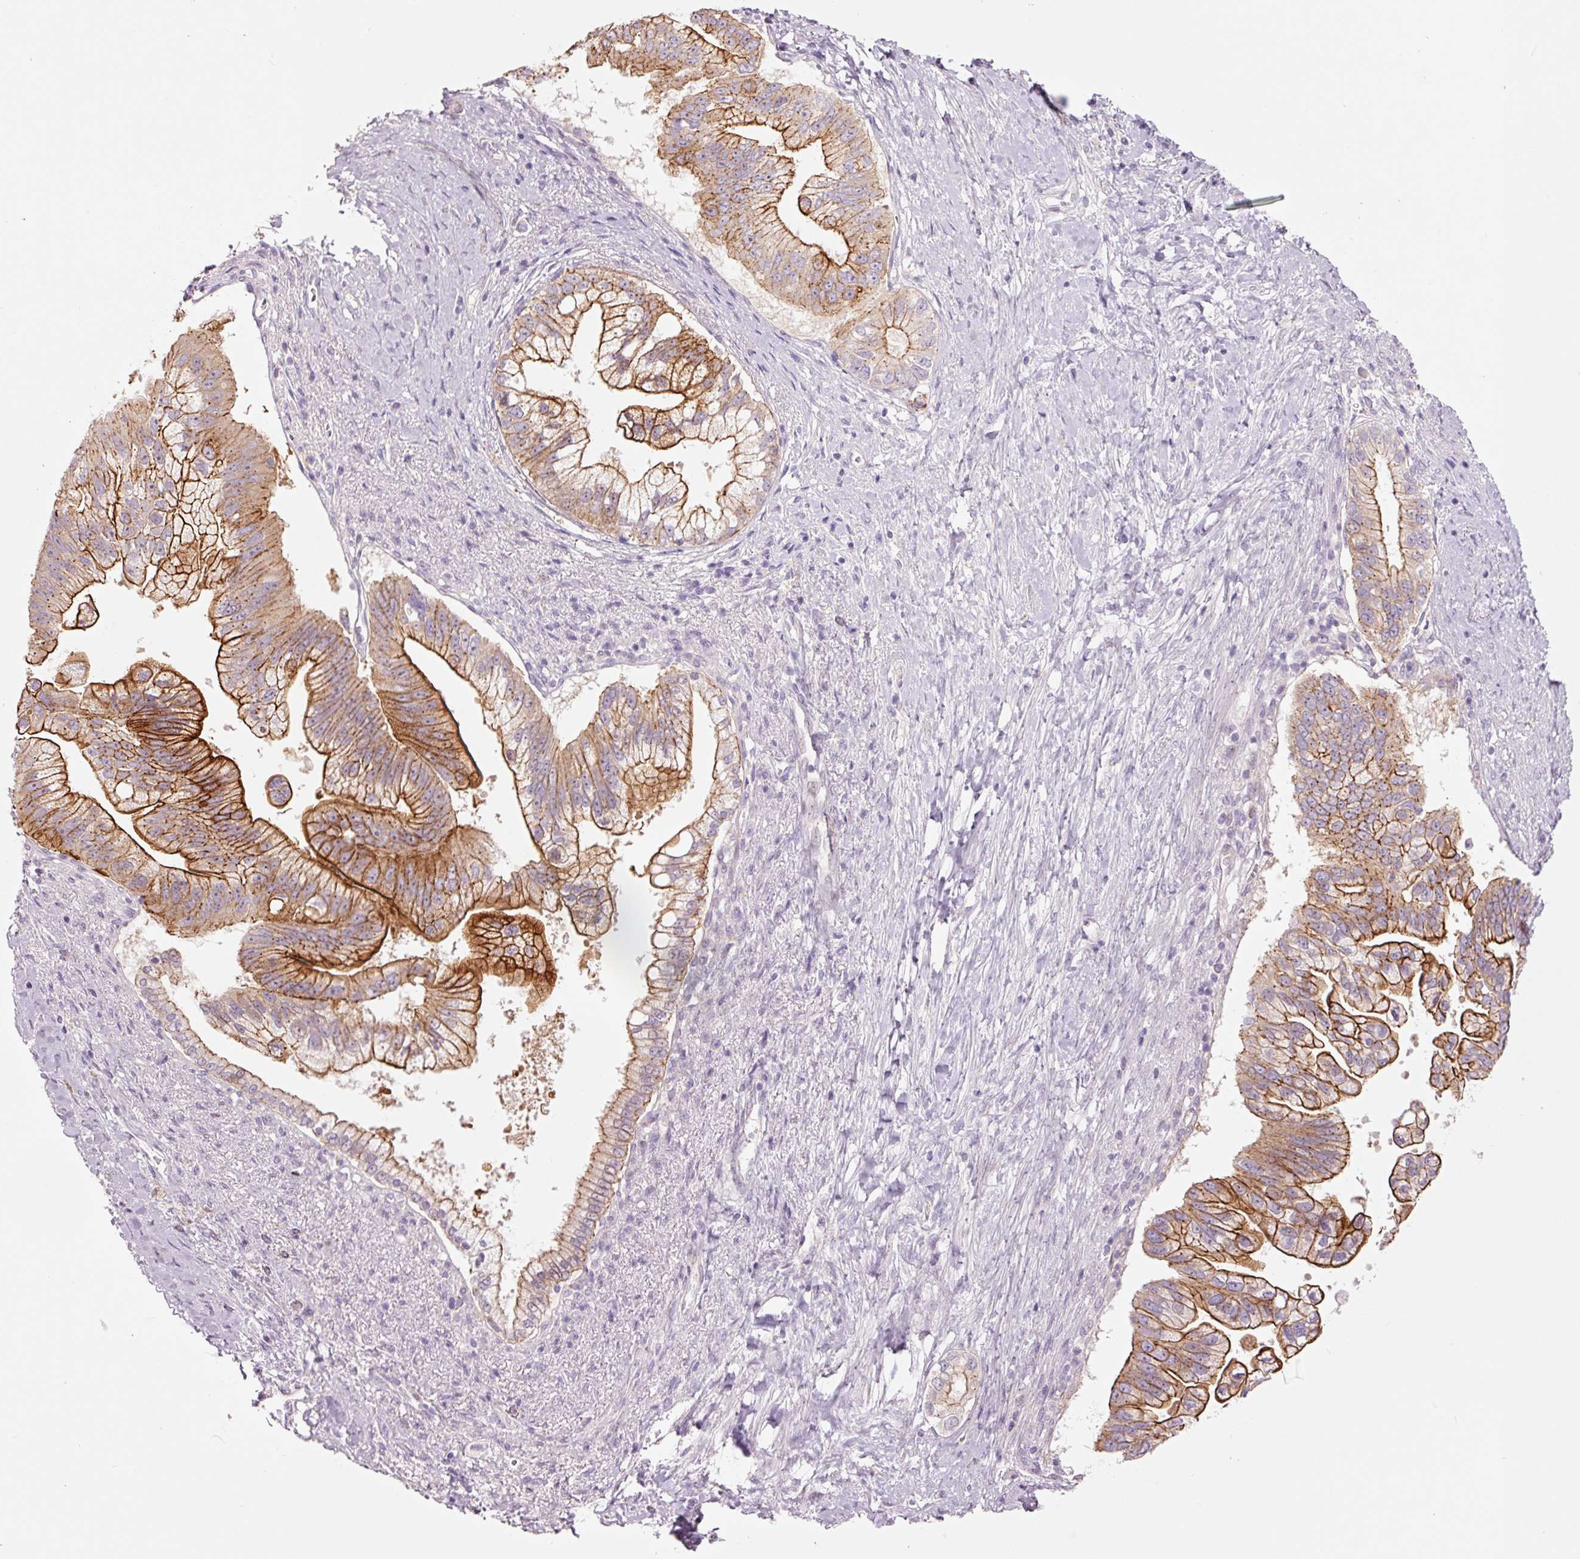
{"staining": {"intensity": "strong", "quantity": ">75%", "location": "cytoplasmic/membranous"}, "tissue": "pancreatic cancer", "cell_type": "Tumor cells", "image_type": "cancer", "snomed": [{"axis": "morphology", "description": "Adenocarcinoma, NOS"}, {"axis": "topography", "description": "Pancreas"}], "caption": "Adenocarcinoma (pancreatic) tissue exhibits strong cytoplasmic/membranous expression in approximately >75% of tumor cells", "gene": "DAPP1", "patient": {"sex": "male", "age": 70}}